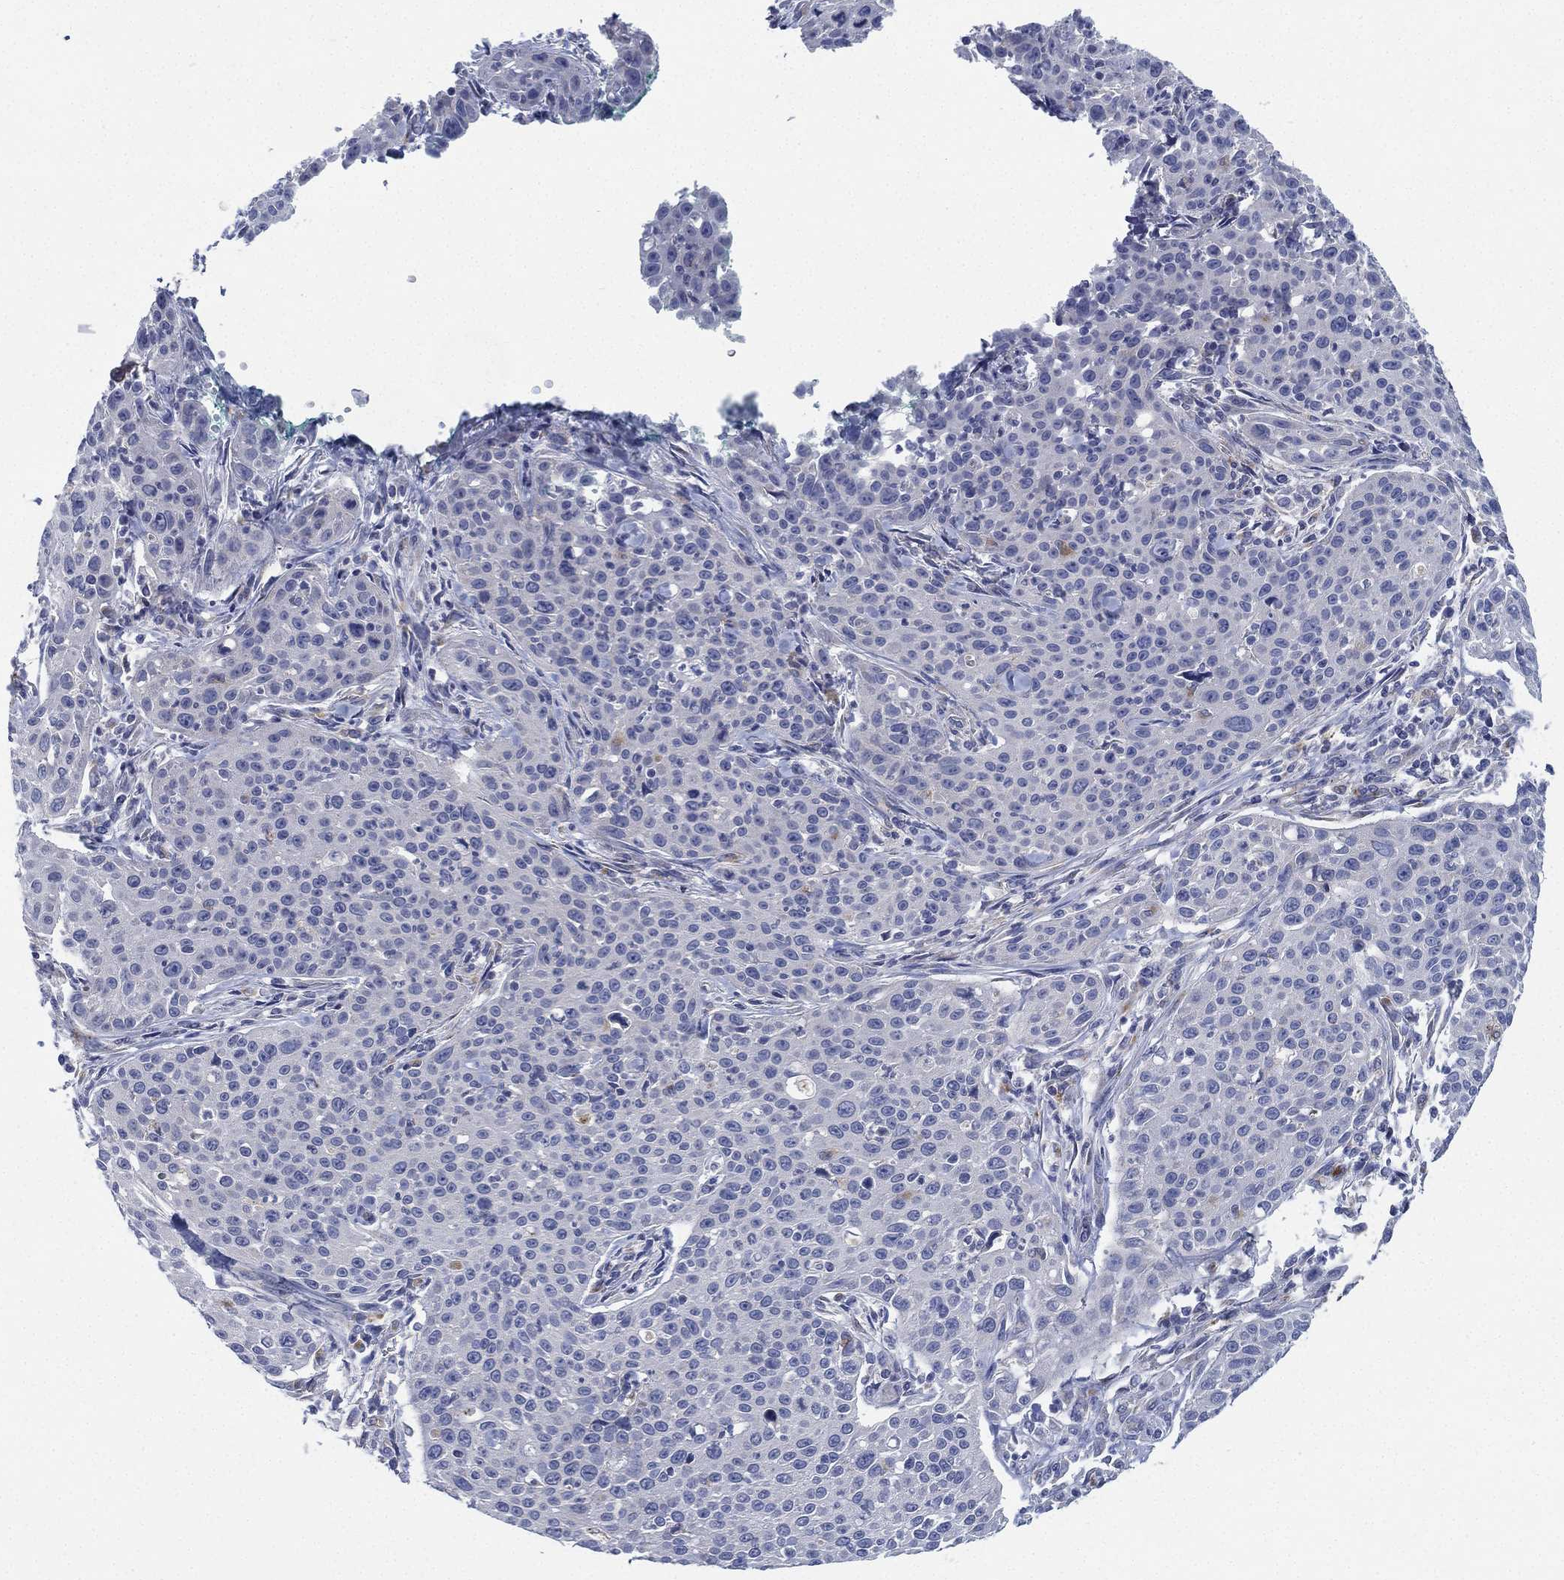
{"staining": {"intensity": "negative", "quantity": "none", "location": "none"}, "tissue": "cervical cancer", "cell_type": "Tumor cells", "image_type": "cancer", "snomed": [{"axis": "morphology", "description": "Squamous cell carcinoma, NOS"}, {"axis": "topography", "description": "Cervix"}], "caption": "Immunohistochemistry of cervical squamous cell carcinoma exhibits no staining in tumor cells. Nuclei are stained in blue.", "gene": "GALNS", "patient": {"sex": "female", "age": 26}}